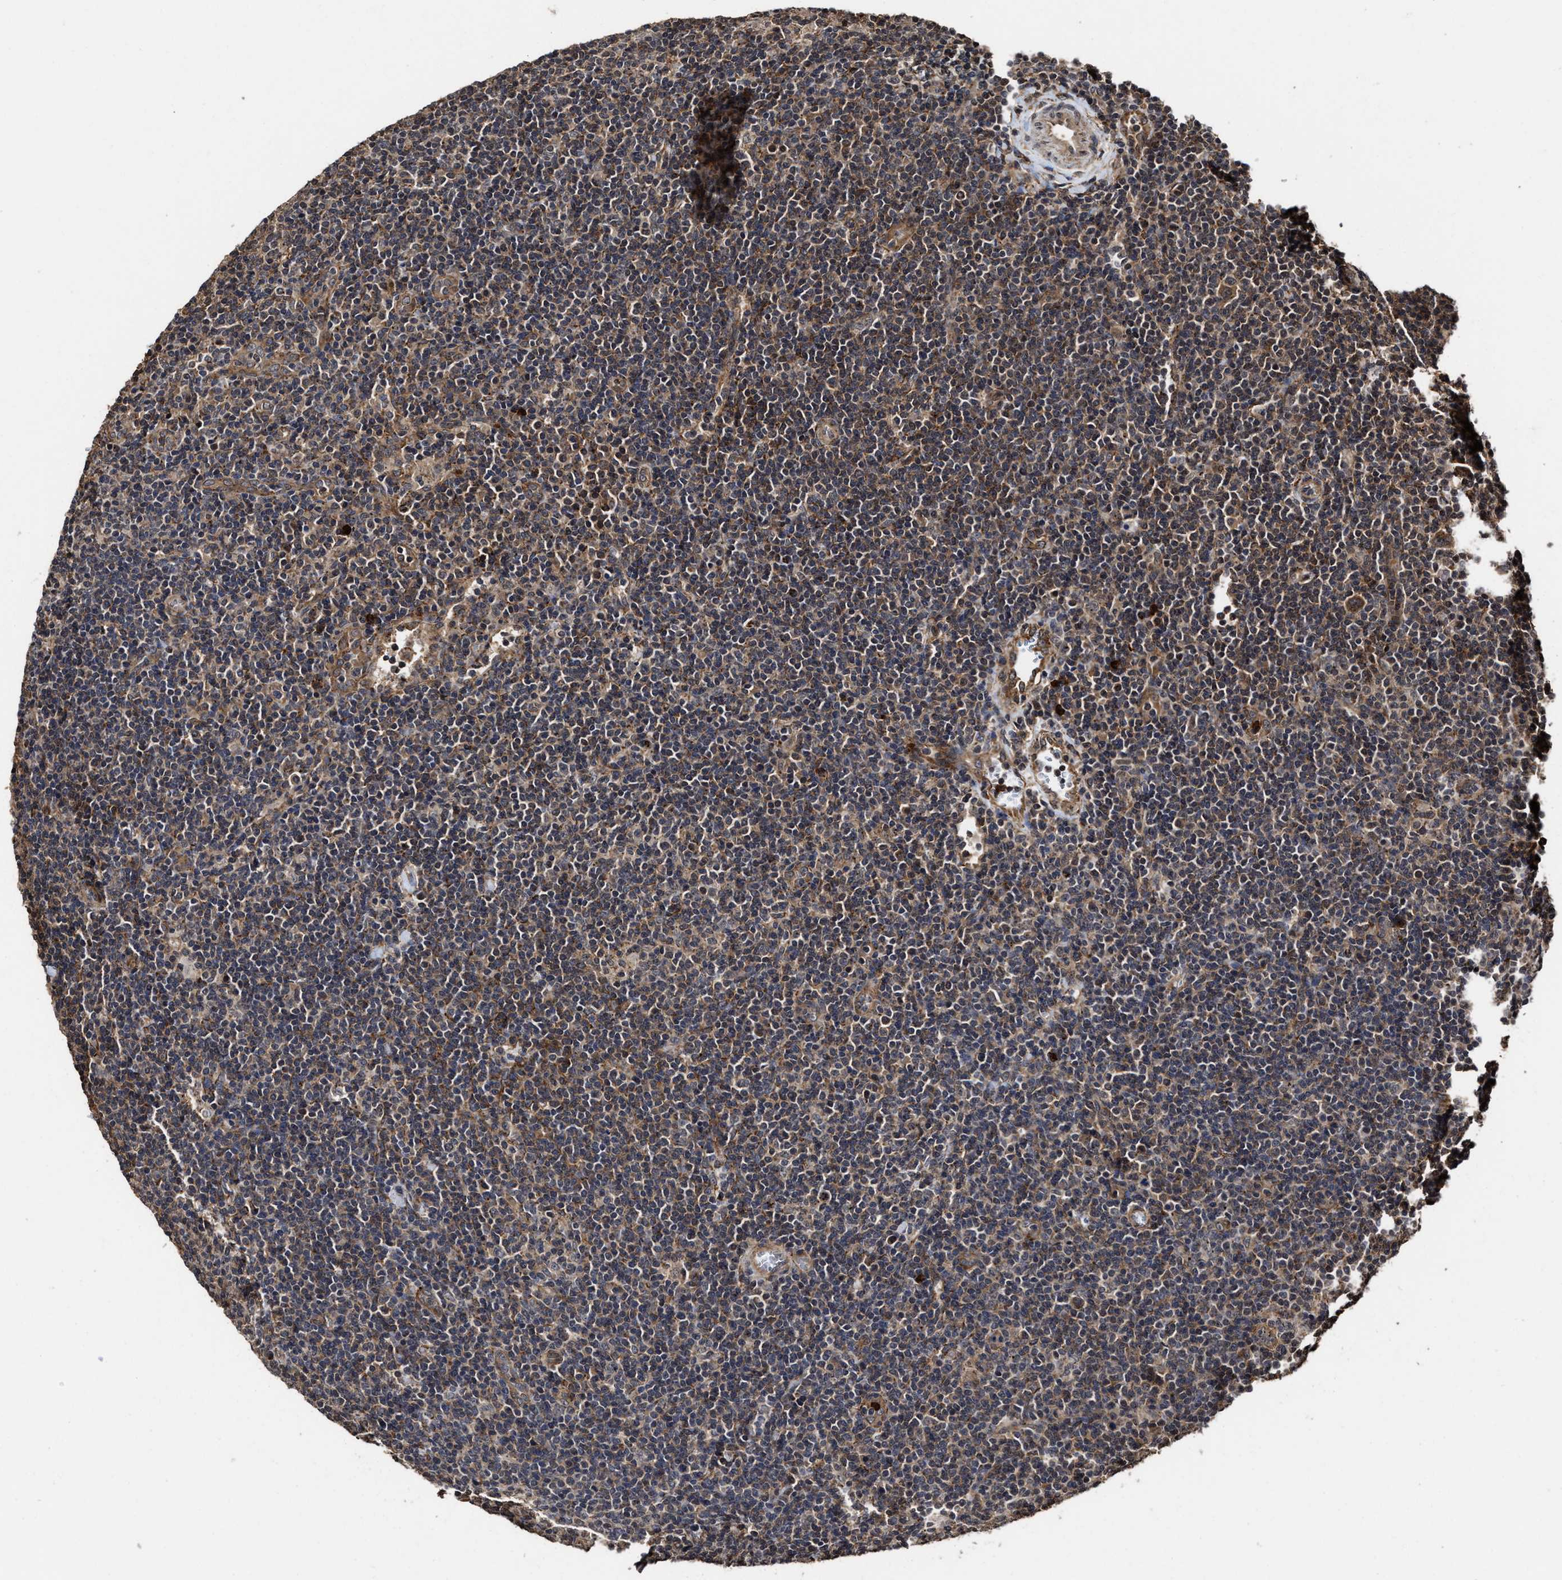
{"staining": {"intensity": "moderate", "quantity": "25%-75%", "location": "cytoplasmic/membranous"}, "tissue": "lymphoma", "cell_type": "Tumor cells", "image_type": "cancer", "snomed": [{"axis": "morphology", "description": "Hodgkin's disease, NOS"}, {"axis": "topography", "description": "Lymph node"}], "caption": "Hodgkin's disease was stained to show a protein in brown. There is medium levels of moderate cytoplasmic/membranous positivity in approximately 25%-75% of tumor cells. (Stains: DAB (3,3'-diaminobenzidine) in brown, nuclei in blue, Microscopy: brightfield microscopy at high magnification).", "gene": "SEPTIN2", "patient": {"sex": "female", "age": 57}}